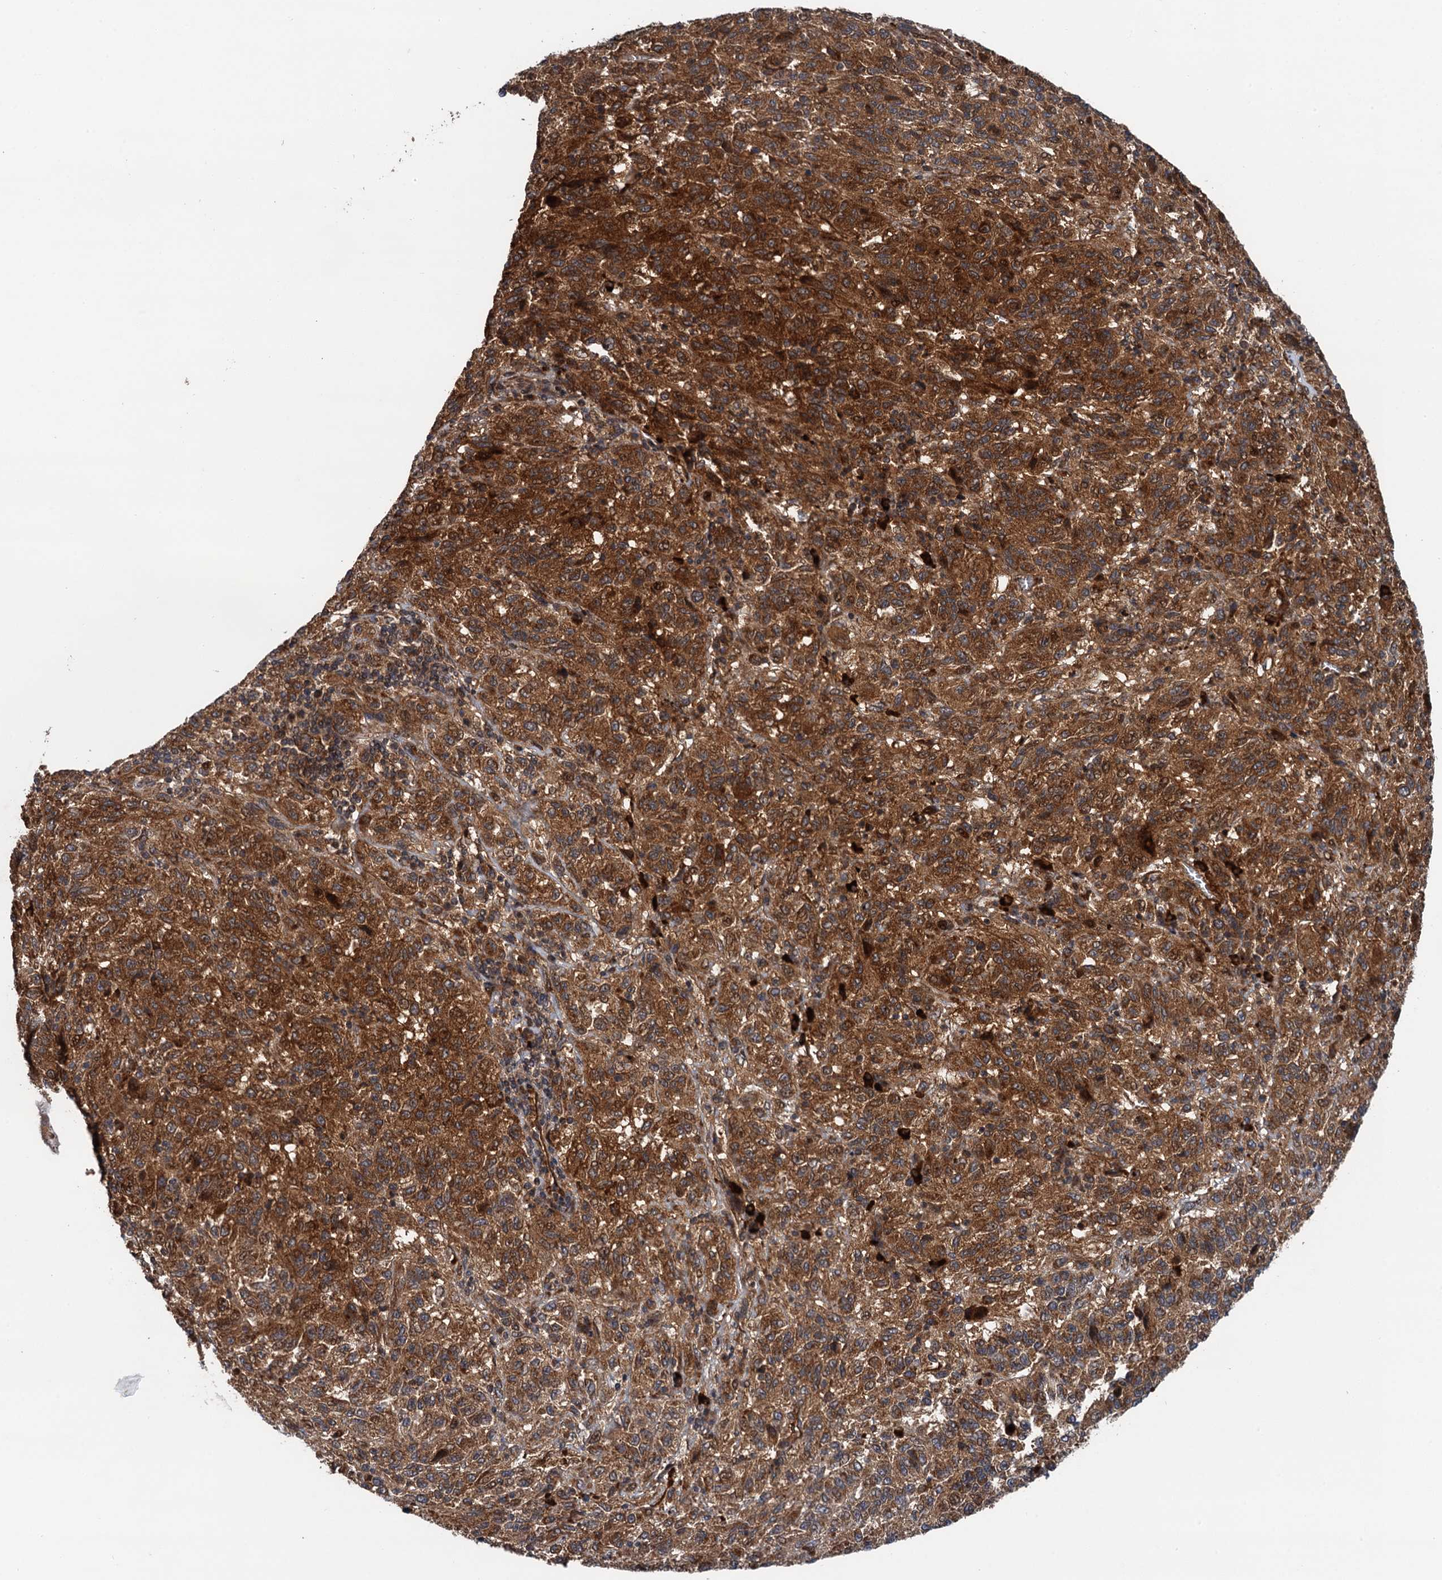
{"staining": {"intensity": "strong", "quantity": ">75%", "location": "cytoplasmic/membranous,nuclear"}, "tissue": "melanoma", "cell_type": "Tumor cells", "image_type": "cancer", "snomed": [{"axis": "morphology", "description": "Malignant melanoma, Metastatic site"}, {"axis": "topography", "description": "Lung"}], "caption": "Protein staining by IHC demonstrates strong cytoplasmic/membranous and nuclear expression in approximately >75% of tumor cells in melanoma.", "gene": "NLRP10", "patient": {"sex": "male", "age": 64}}